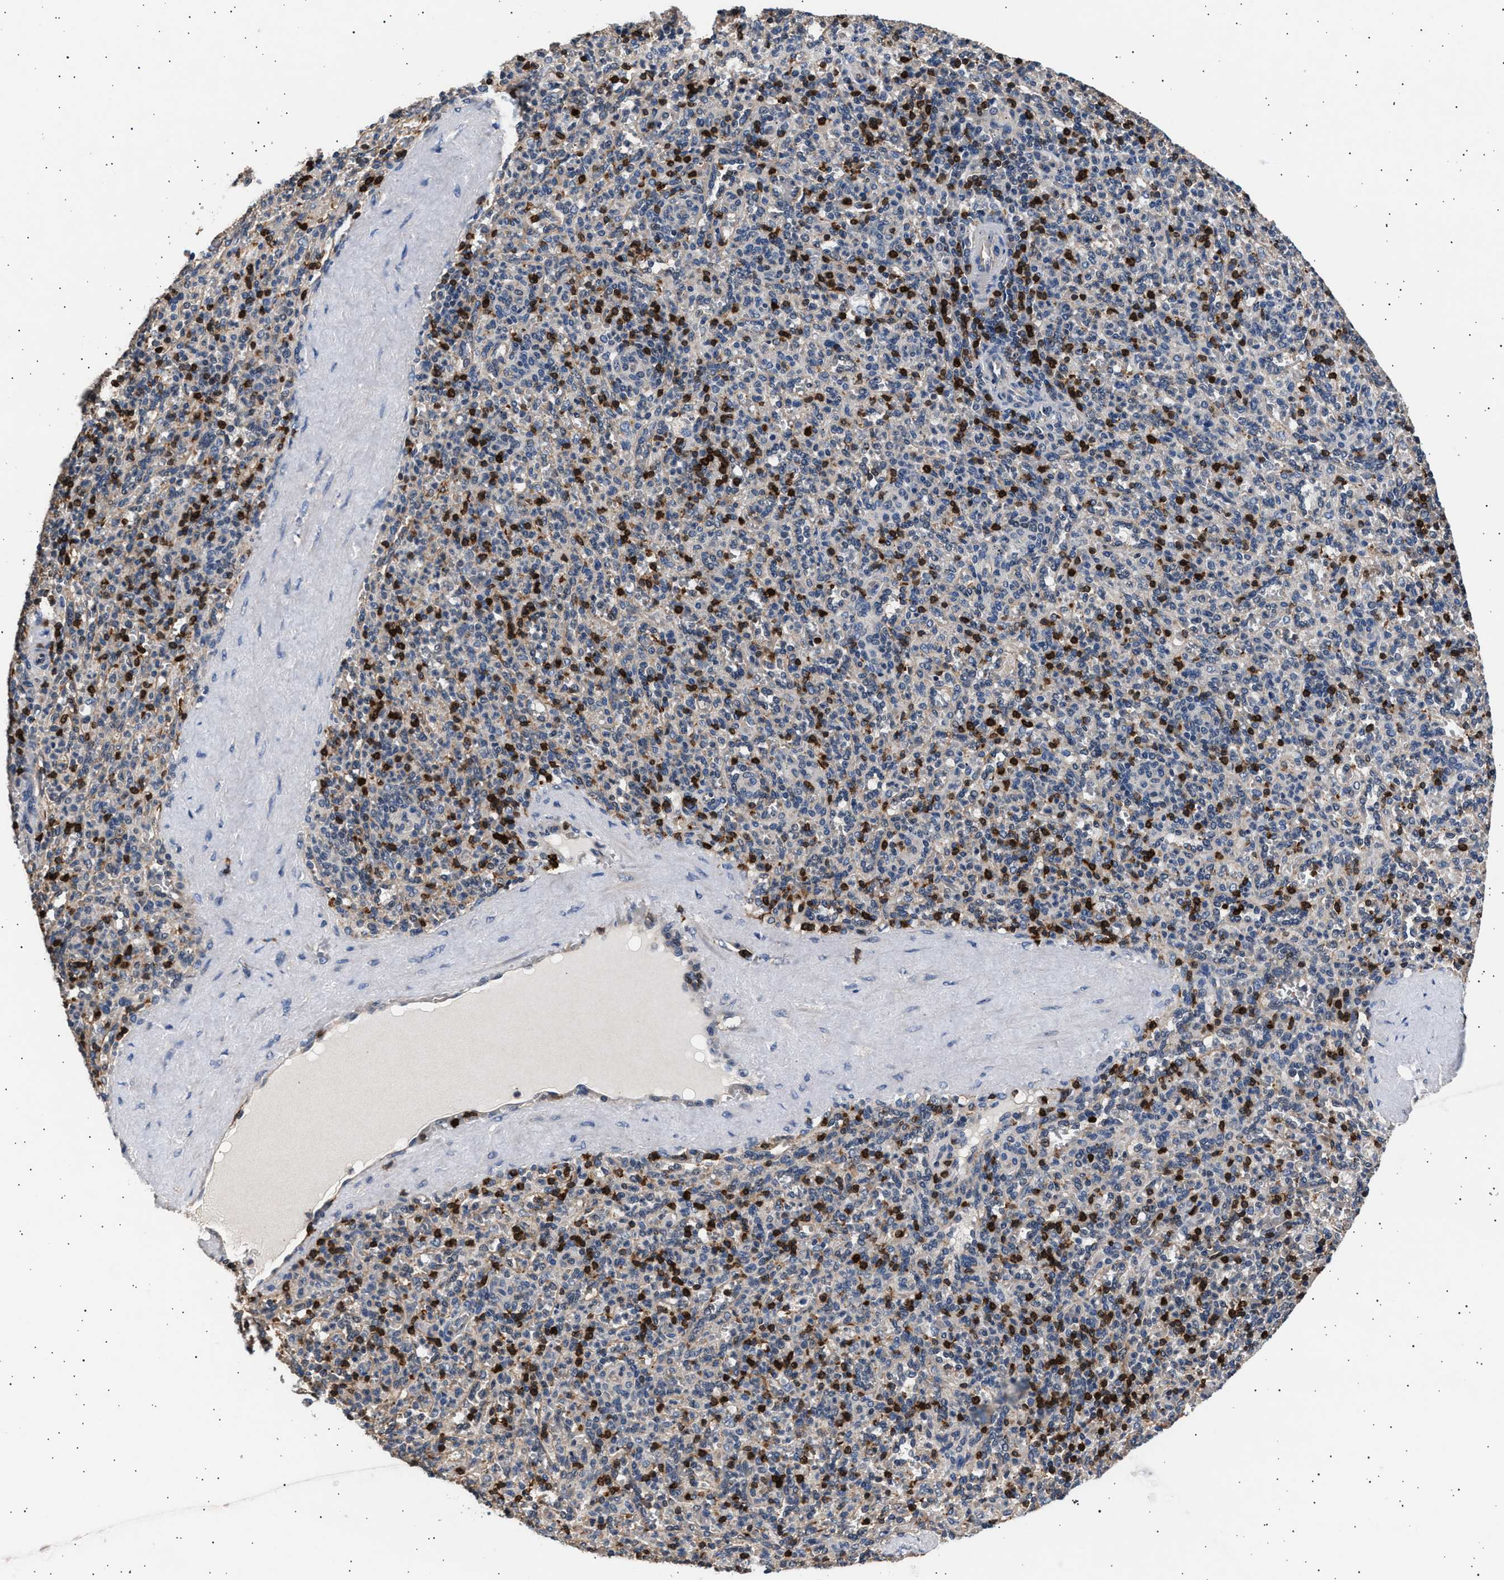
{"staining": {"intensity": "strong", "quantity": "<25%", "location": "cytoplasmic/membranous"}, "tissue": "spleen", "cell_type": "Cells in red pulp", "image_type": "normal", "snomed": [{"axis": "morphology", "description": "Normal tissue, NOS"}, {"axis": "topography", "description": "Spleen"}], "caption": "Strong cytoplasmic/membranous positivity is seen in about <25% of cells in red pulp in normal spleen. The staining was performed using DAB to visualize the protein expression in brown, while the nuclei were stained in blue with hematoxylin (Magnification: 20x).", "gene": "GRAP2", "patient": {"sex": "male", "age": 36}}